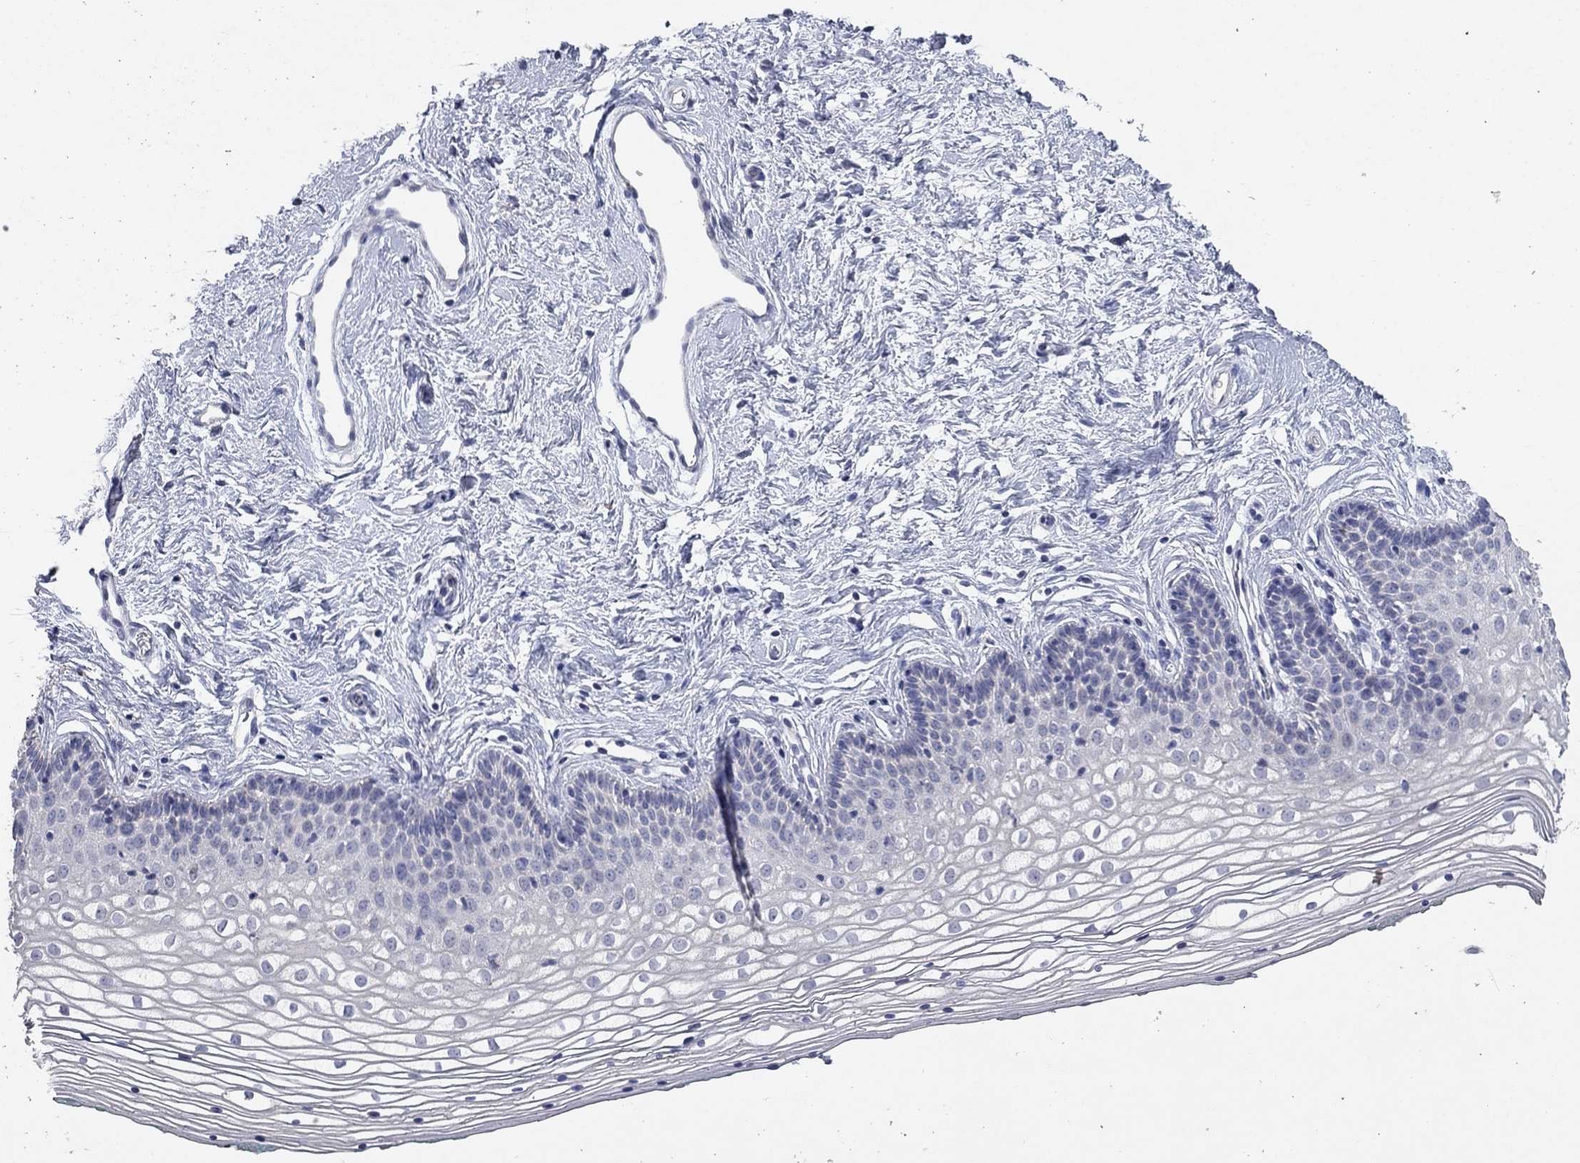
{"staining": {"intensity": "negative", "quantity": "none", "location": "none"}, "tissue": "vagina", "cell_type": "Squamous epithelial cells", "image_type": "normal", "snomed": [{"axis": "morphology", "description": "Normal tissue, NOS"}, {"axis": "topography", "description": "Vagina"}], "caption": "A high-resolution photomicrograph shows immunohistochemistry (IHC) staining of unremarkable vagina, which shows no significant positivity in squamous epithelial cells. (Stains: DAB (3,3'-diaminobenzidine) immunohistochemistry (IHC) with hematoxylin counter stain, Microscopy: brightfield microscopy at high magnification).", "gene": "MMP13", "patient": {"sex": "female", "age": 36}}